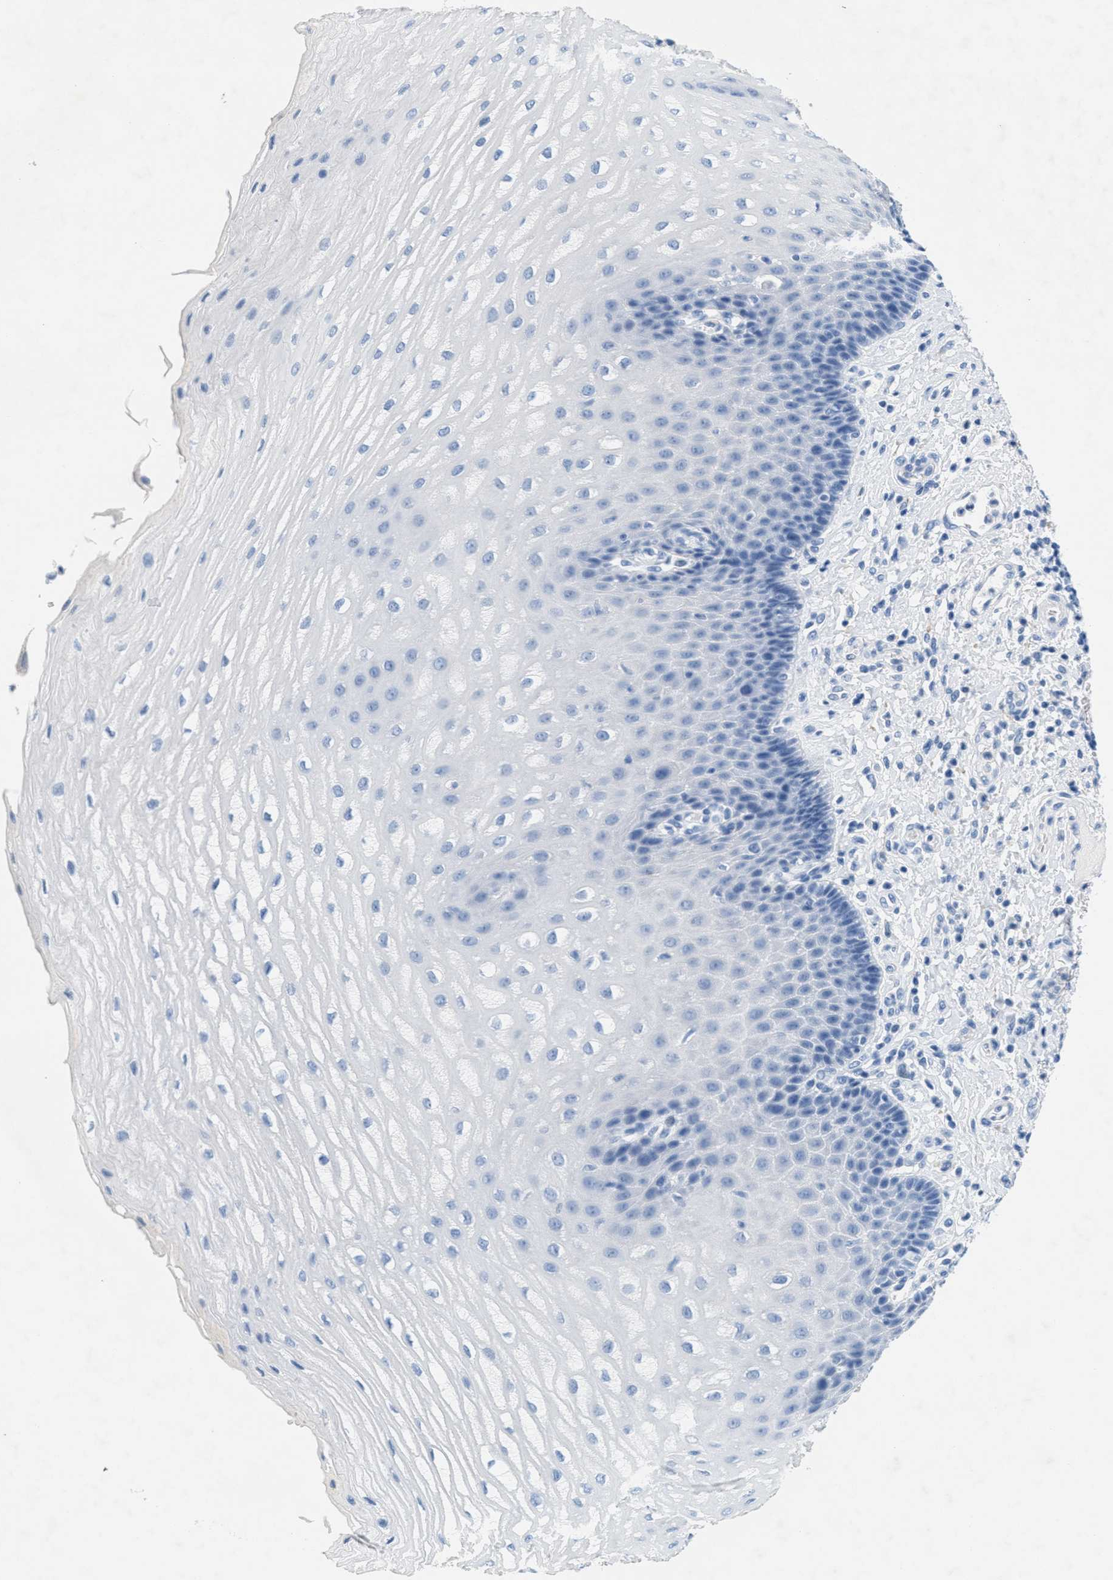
{"staining": {"intensity": "negative", "quantity": "none", "location": "none"}, "tissue": "esophagus", "cell_type": "Squamous epithelial cells", "image_type": "normal", "snomed": [{"axis": "morphology", "description": "Normal tissue, NOS"}, {"axis": "topography", "description": "Esophagus"}], "caption": "Immunohistochemistry (IHC) histopathology image of benign human esophagus stained for a protein (brown), which reveals no positivity in squamous epithelial cells. The staining was performed using DAB to visualize the protein expression in brown, while the nuclei were stained in blue with hematoxylin (Magnification: 20x).", "gene": "GPM6A", "patient": {"sex": "male", "age": 54}}